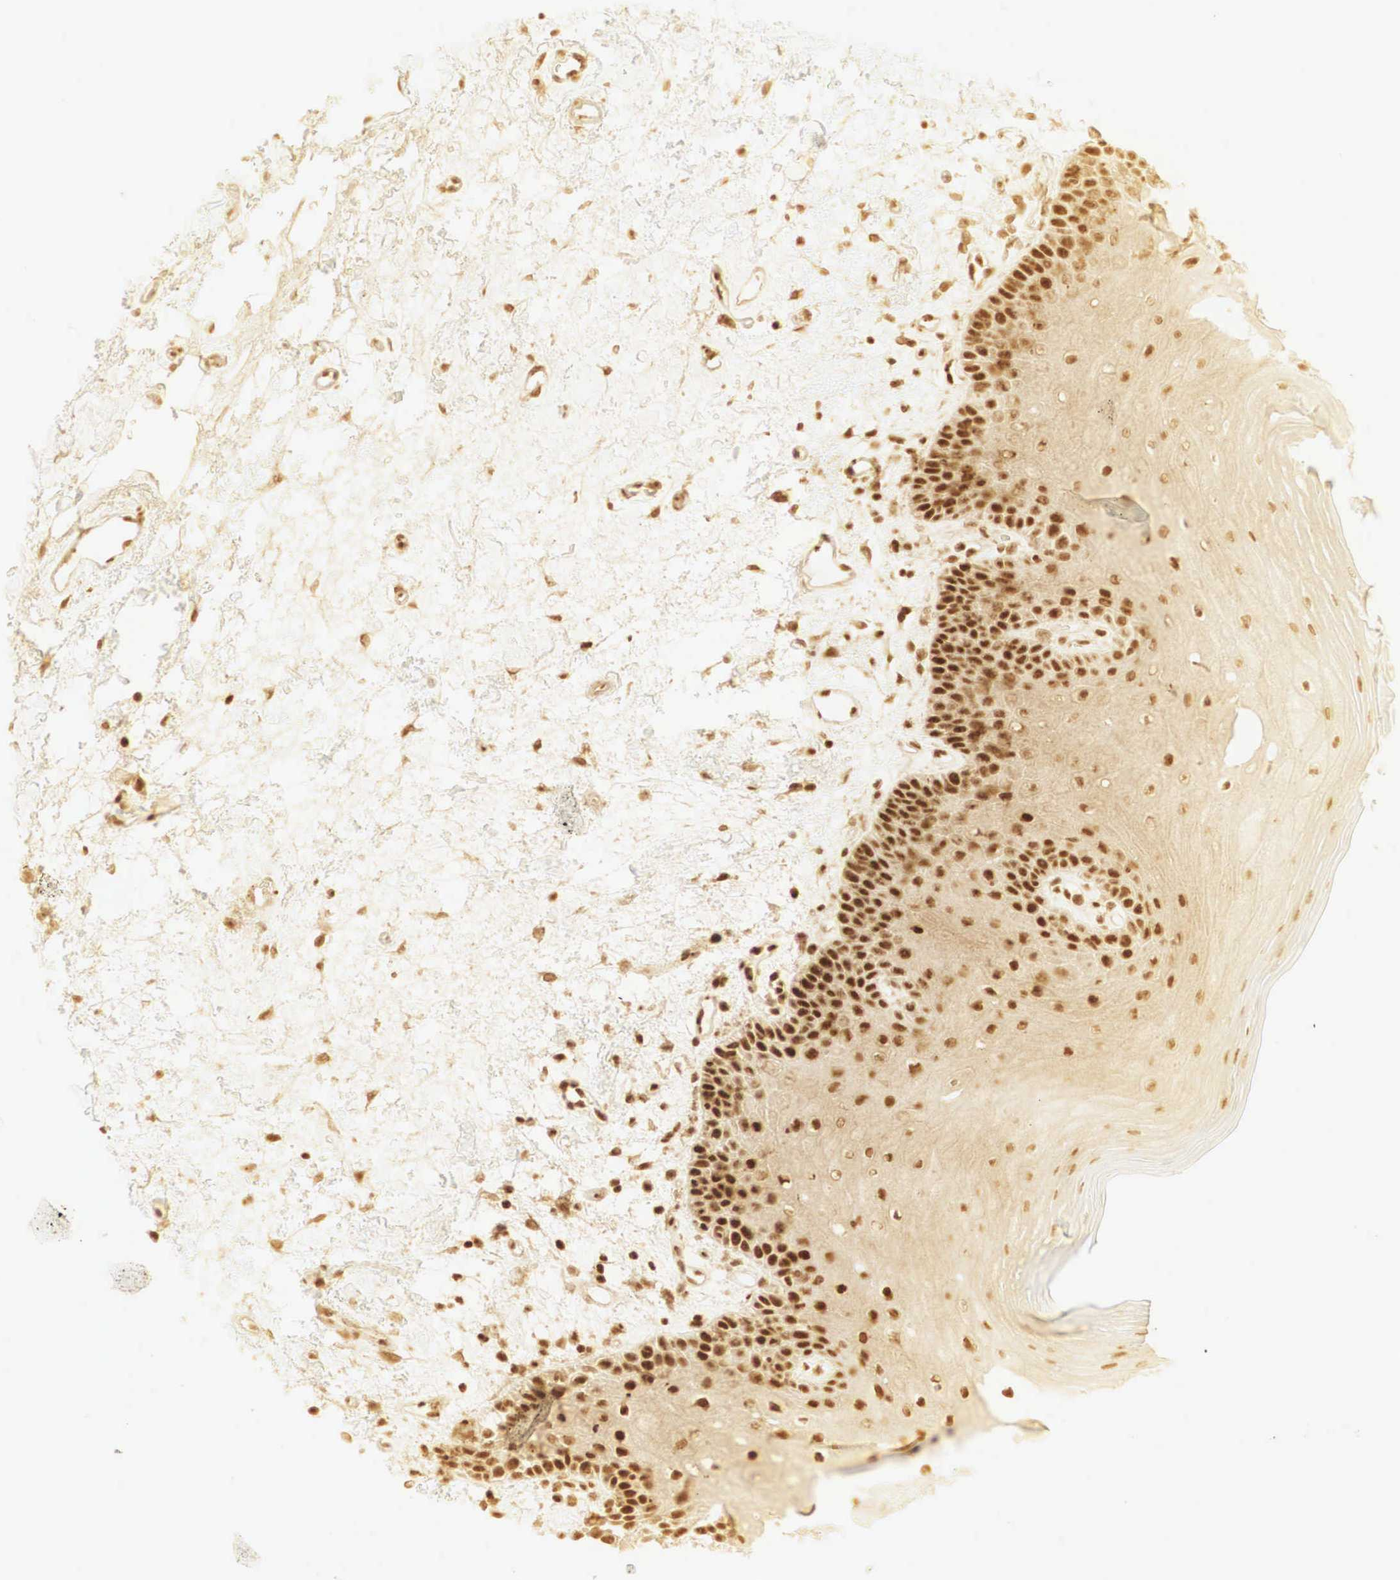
{"staining": {"intensity": "moderate", "quantity": ">75%", "location": "cytoplasmic/membranous,nuclear"}, "tissue": "oral mucosa", "cell_type": "Squamous epithelial cells", "image_type": "normal", "snomed": [{"axis": "morphology", "description": "Normal tissue, NOS"}, {"axis": "topography", "description": "Oral tissue"}], "caption": "About >75% of squamous epithelial cells in normal human oral mucosa display moderate cytoplasmic/membranous,nuclear protein staining as visualized by brown immunohistochemical staining.", "gene": "RNF113A", "patient": {"sex": "female", "age": 79}}